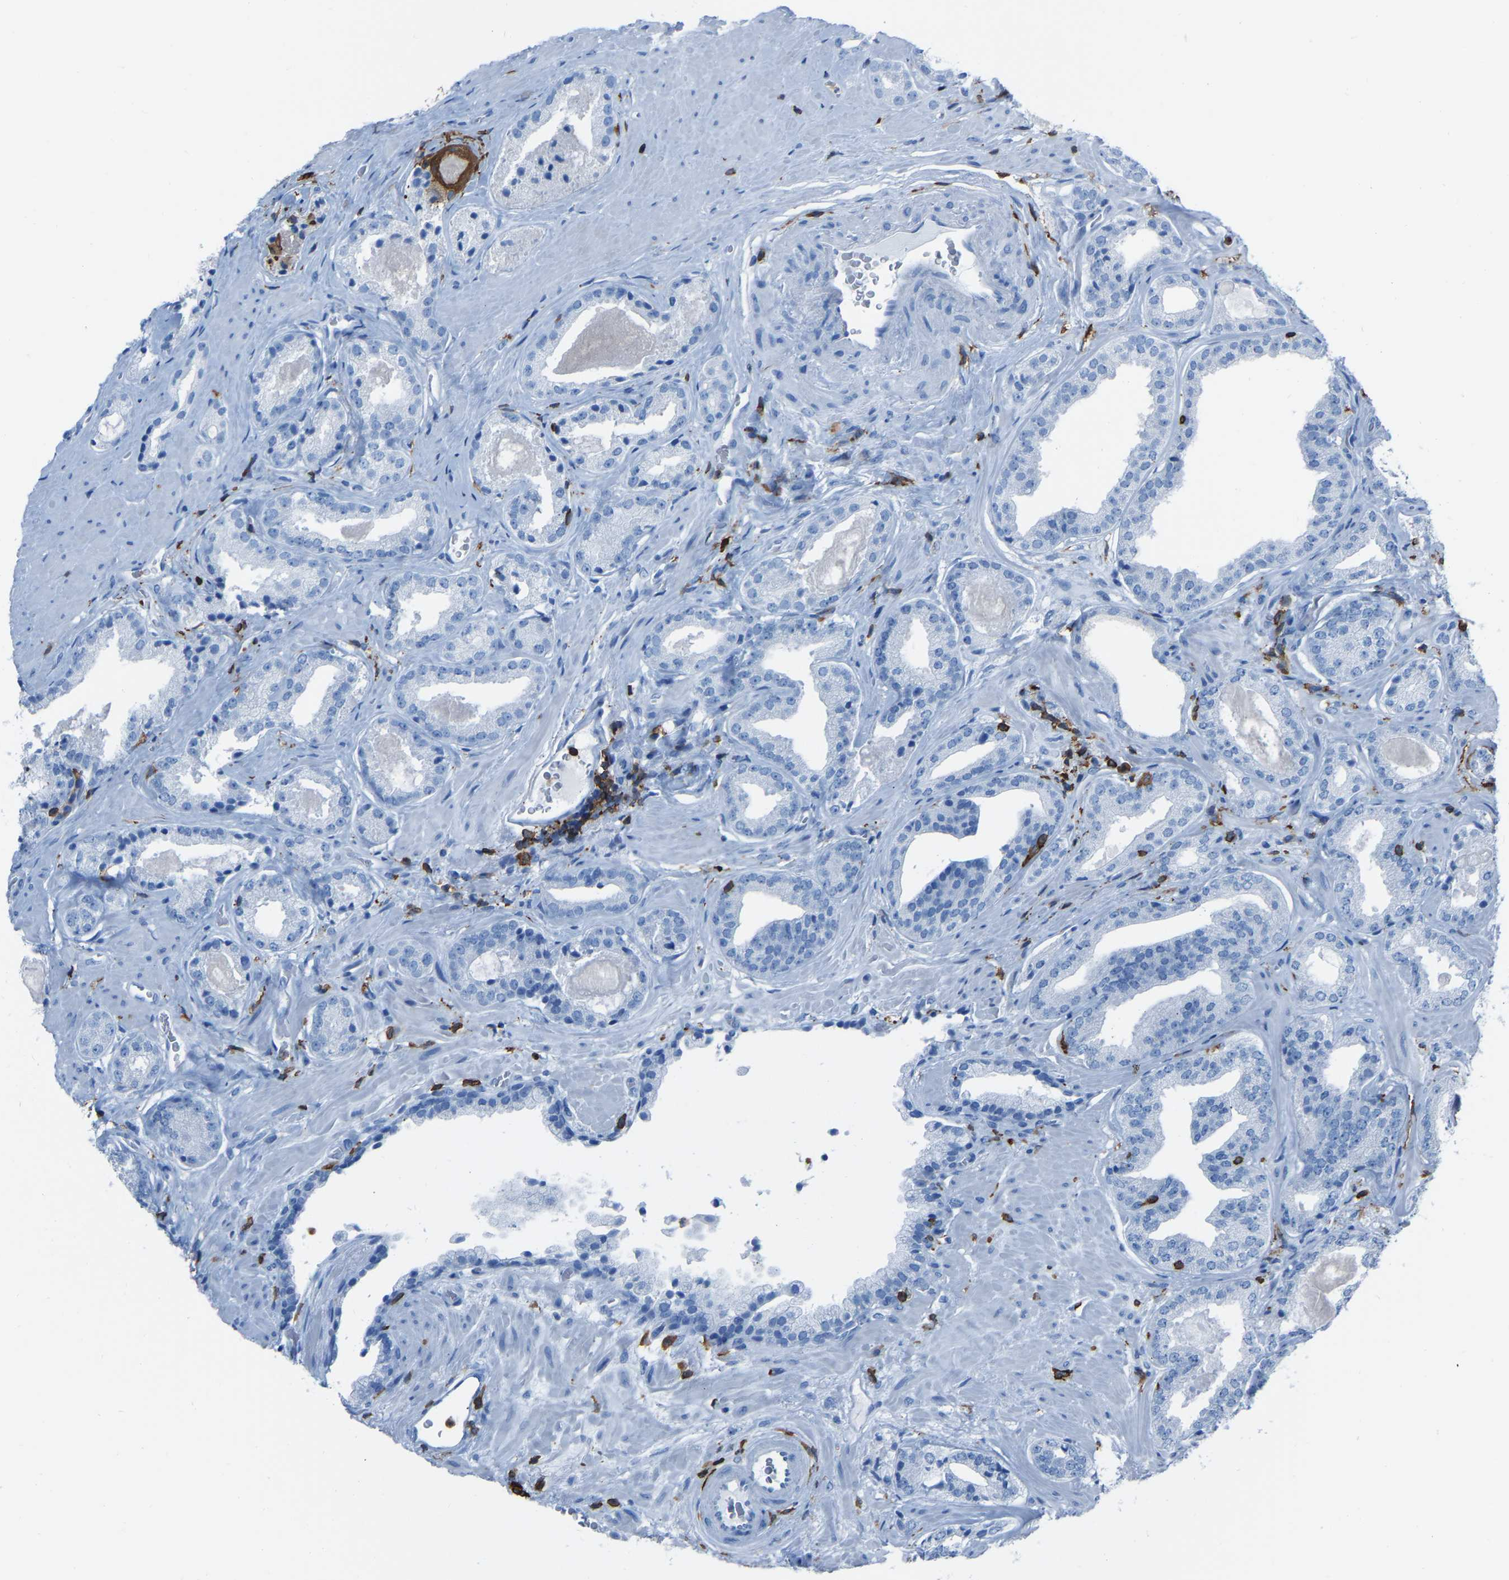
{"staining": {"intensity": "negative", "quantity": "none", "location": "none"}, "tissue": "prostate cancer", "cell_type": "Tumor cells", "image_type": "cancer", "snomed": [{"axis": "morphology", "description": "Adenocarcinoma, Low grade"}, {"axis": "topography", "description": "Prostate"}], "caption": "The immunohistochemistry histopathology image has no significant positivity in tumor cells of prostate adenocarcinoma (low-grade) tissue.", "gene": "LSP1", "patient": {"sex": "male", "age": 71}}